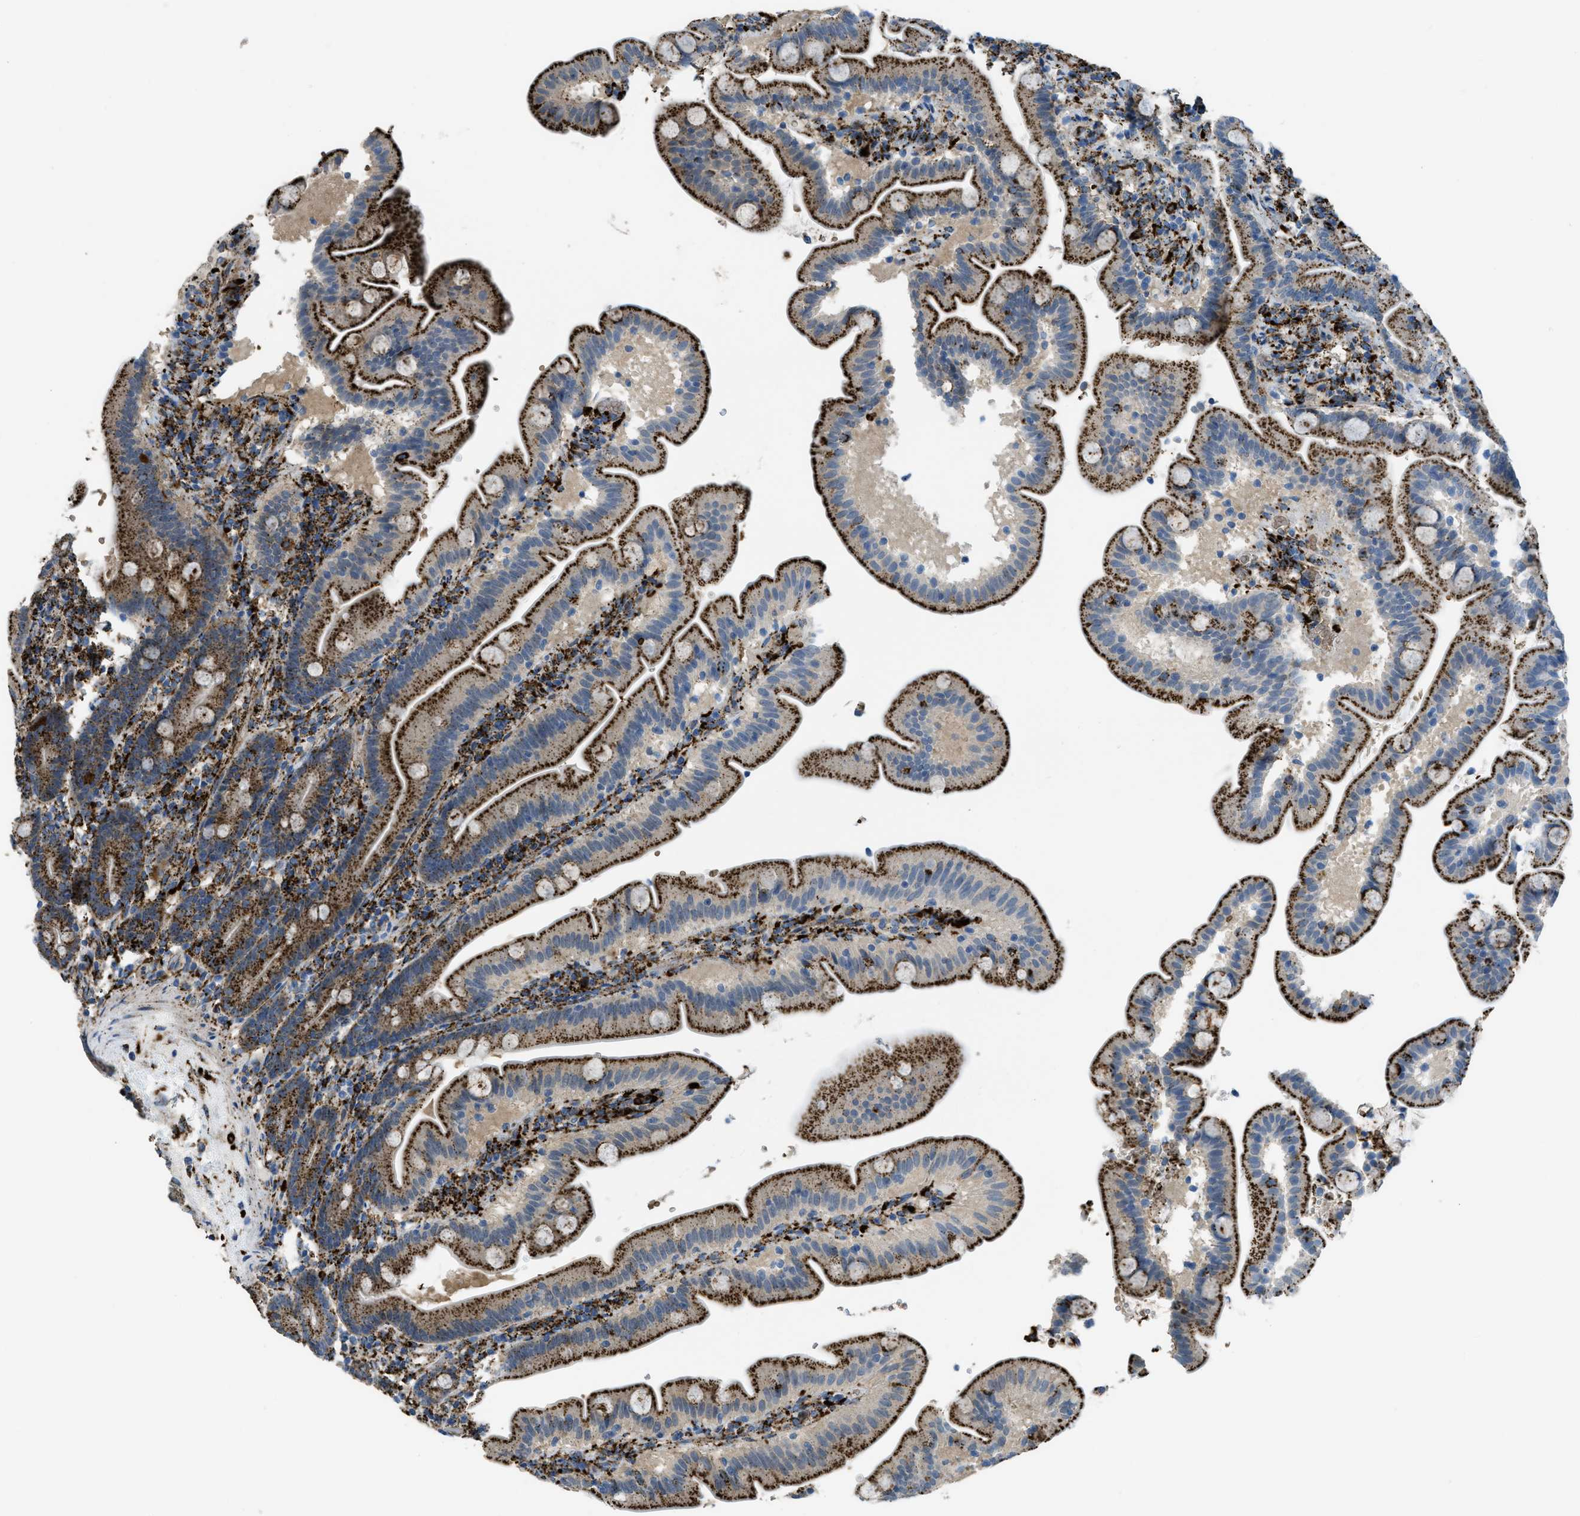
{"staining": {"intensity": "strong", "quantity": ">75%", "location": "cytoplasmic/membranous"}, "tissue": "duodenum", "cell_type": "Glandular cells", "image_type": "normal", "snomed": [{"axis": "morphology", "description": "Normal tissue, NOS"}, {"axis": "topography", "description": "Duodenum"}], "caption": "Protein staining demonstrates strong cytoplasmic/membranous expression in about >75% of glandular cells in normal duodenum. The staining was performed using DAB, with brown indicating positive protein expression. Nuclei are stained blue with hematoxylin.", "gene": "SCARB2", "patient": {"sex": "male", "age": 54}}